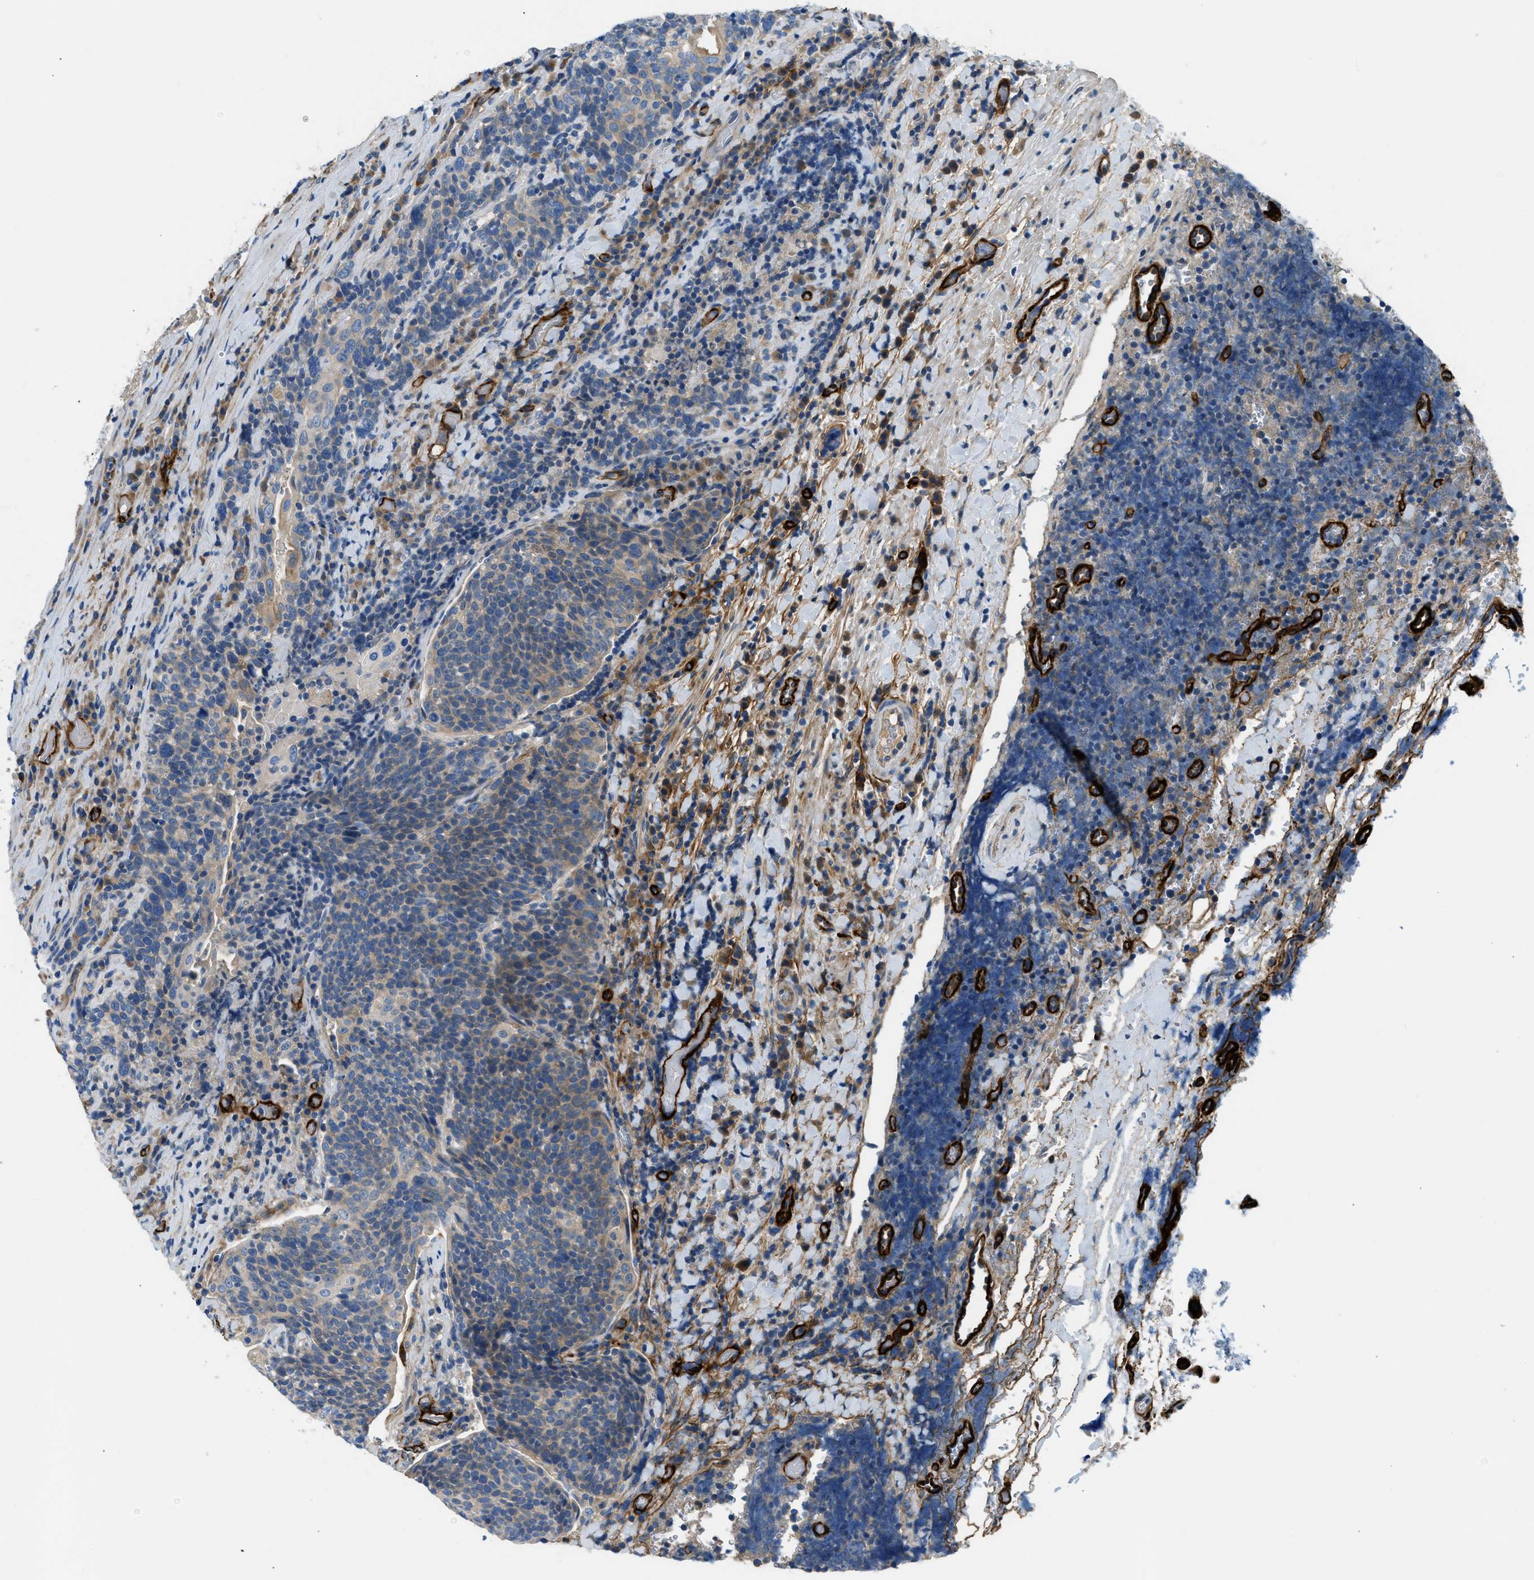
{"staining": {"intensity": "moderate", "quantity": "<25%", "location": "cytoplasmic/membranous"}, "tissue": "head and neck cancer", "cell_type": "Tumor cells", "image_type": "cancer", "snomed": [{"axis": "morphology", "description": "Squamous cell carcinoma, NOS"}, {"axis": "morphology", "description": "Squamous cell carcinoma, metastatic, NOS"}, {"axis": "topography", "description": "Lymph node"}, {"axis": "topography", "description": "Head-Neck"}], "caption": "Protein expression analysis of squamous cell carcinoma (head and neck) reveals moderate cytoplasmic/membranous staining in approximately <25% of tumor cells.", "gene": "COL15A1", "patient": {"sex": "male", "age": 62}}